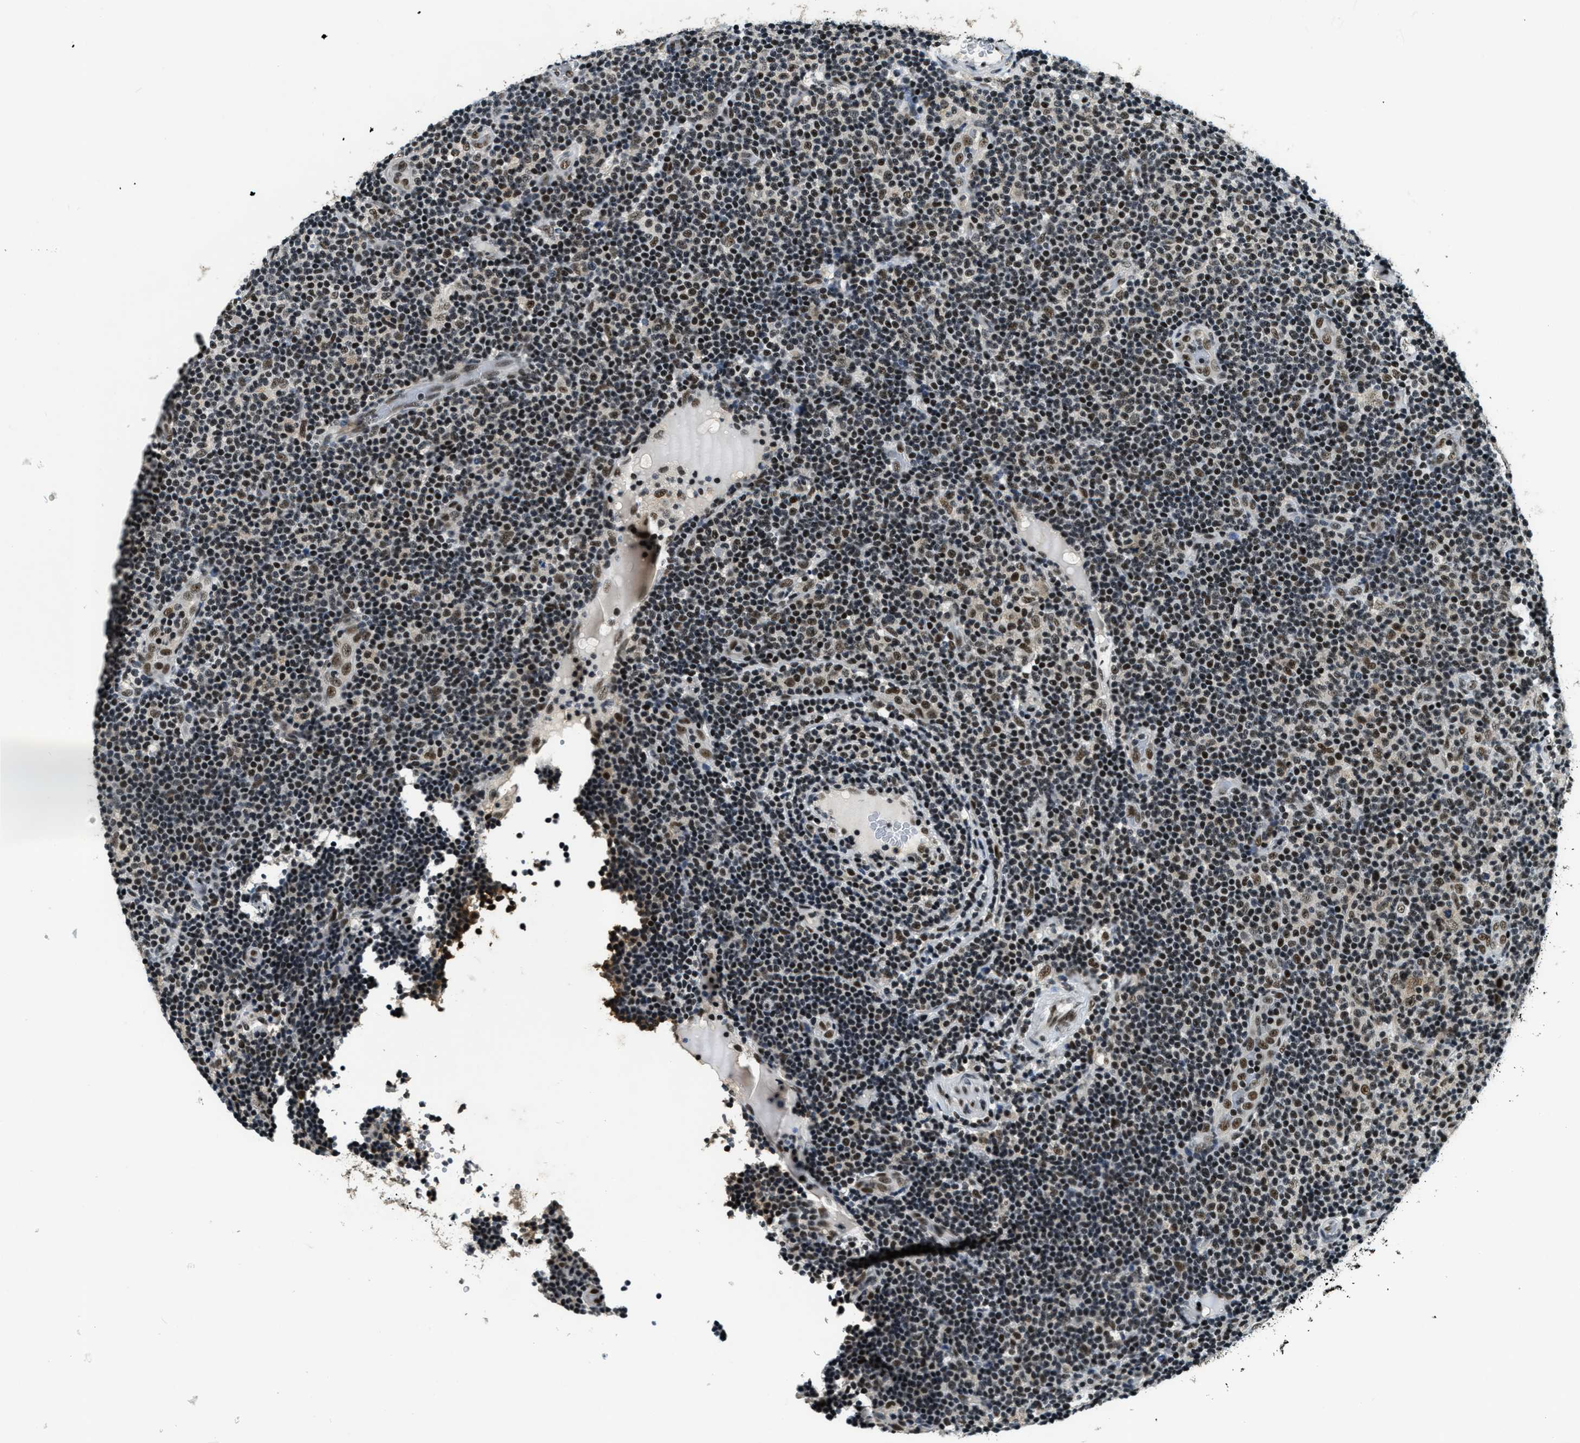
{"staining": {"intensity": "moderate", "quantity": ">75%", "location": "nuclear"}, "tissue": "lymphoma", "cell_type": "Tumor cells", "image_type": "cancer", "snomed": [{"axis": "morphology", "description": "Malignant lymphoma, non-Hodgkin's type, Low grade"}, {"axis": "topography", "description": "Lymph node"}], "caption": "Malignant lymphoma, non-Hodgkin's type (low-grade) stained with a brown dye displays moderate nuclear positive positivity in approximately >75% of tumor cells.", "gene": "SSB", "patient": {"sex": "male", "age": 83}}